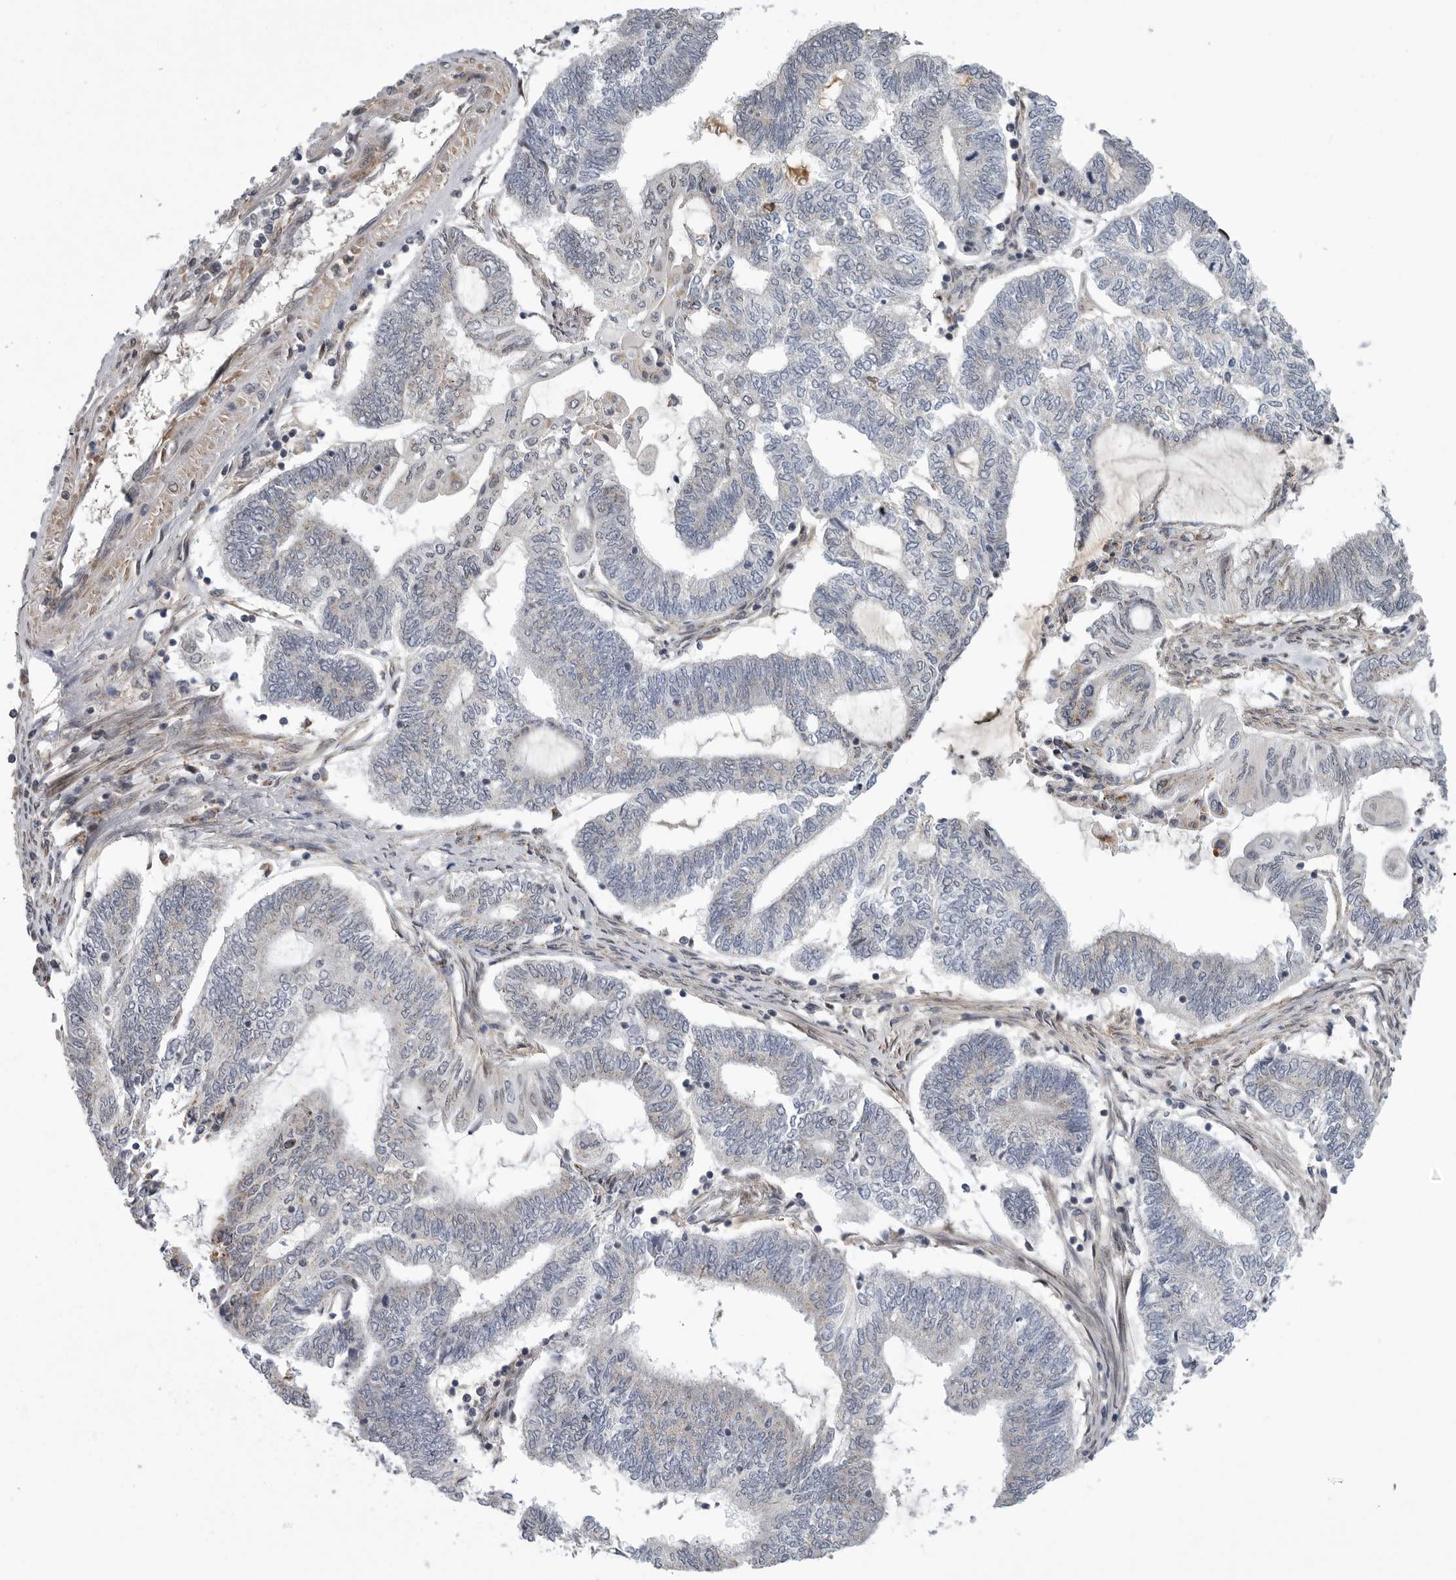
{"staining": {"intensity": "negative", "quantity": "none", "location": "none"}, "tissue": "endometrial cancer", "cell_type": "Tumor cells", "image_type": "cancer", "snomed": [{"axis": "morphology", "description": "Adenocarcinoma, NOS"}, {"axis": "topography", "description": "Uterus"}, {"axis": "topography", "description": "Endometrium"}], "caption": "The IHC histopathology image has no significant expression in tumor cells of endometrial cancer (adenocarcinoma) tissue. (Stains: DAB (3,3'-diaminobenzidine) immunohistochemistry (IHC) with hematoxylin counter stain, Microscopy: brightfield microscopy at high magnification).", "gene": "TMPRSS11F", "patient": {"sex": "female", "age": 70}}